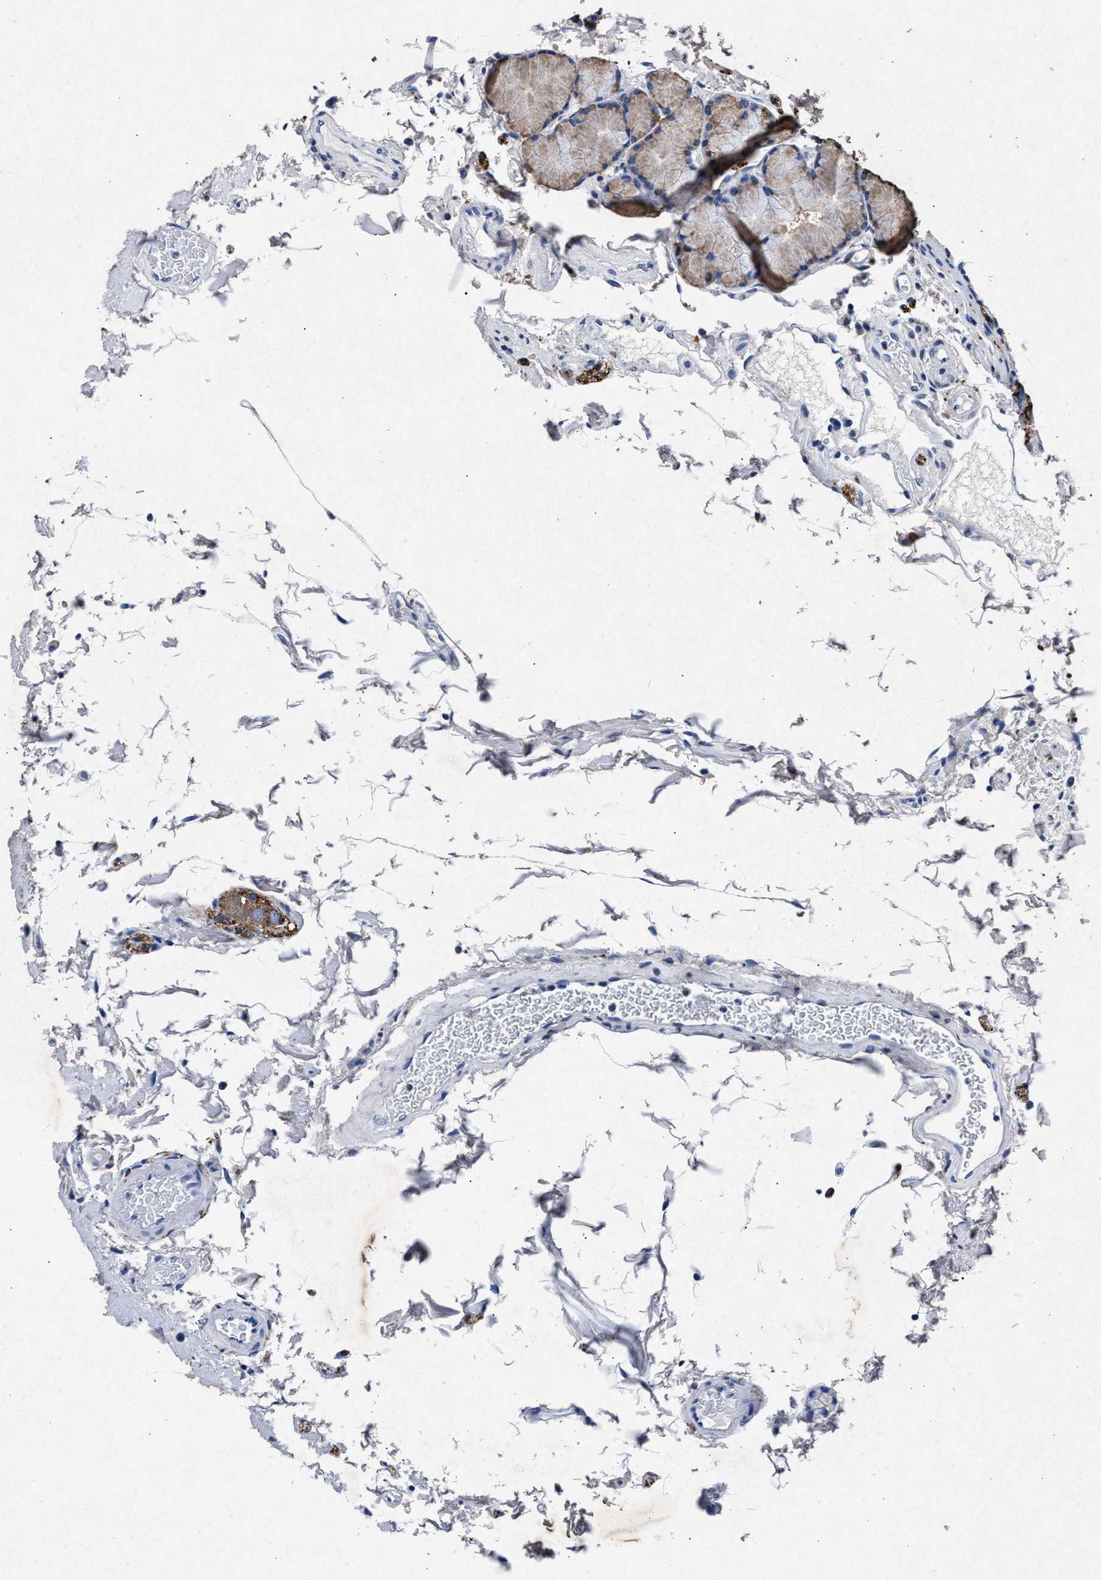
{"staining": {"intensity": "strong", "quantity": "25%-75%", "location": "cytoplasmic/membranous"}, "tissue": "duodenum", "cell_type": "Glandular cells", "image_type": "normal", "snomed": [{"axis": "morphology", "description": "Normal tissue, NOS"}, {"axis": "topography", "description": "Small intestine, NOS"}], "caption": "Immunohistochemistry photomicrograph of unremarkable duodenum: human duodenum stained using immunohistochemistry (IHC) shows high levels of strong protein expression localized specifically in the cytoplasmic/membranous of glandular cells, appearing as a cytoplasmic/membranous brown color.", "gene": "MAP6", "patient": {"sex": "female", "age": 71}}